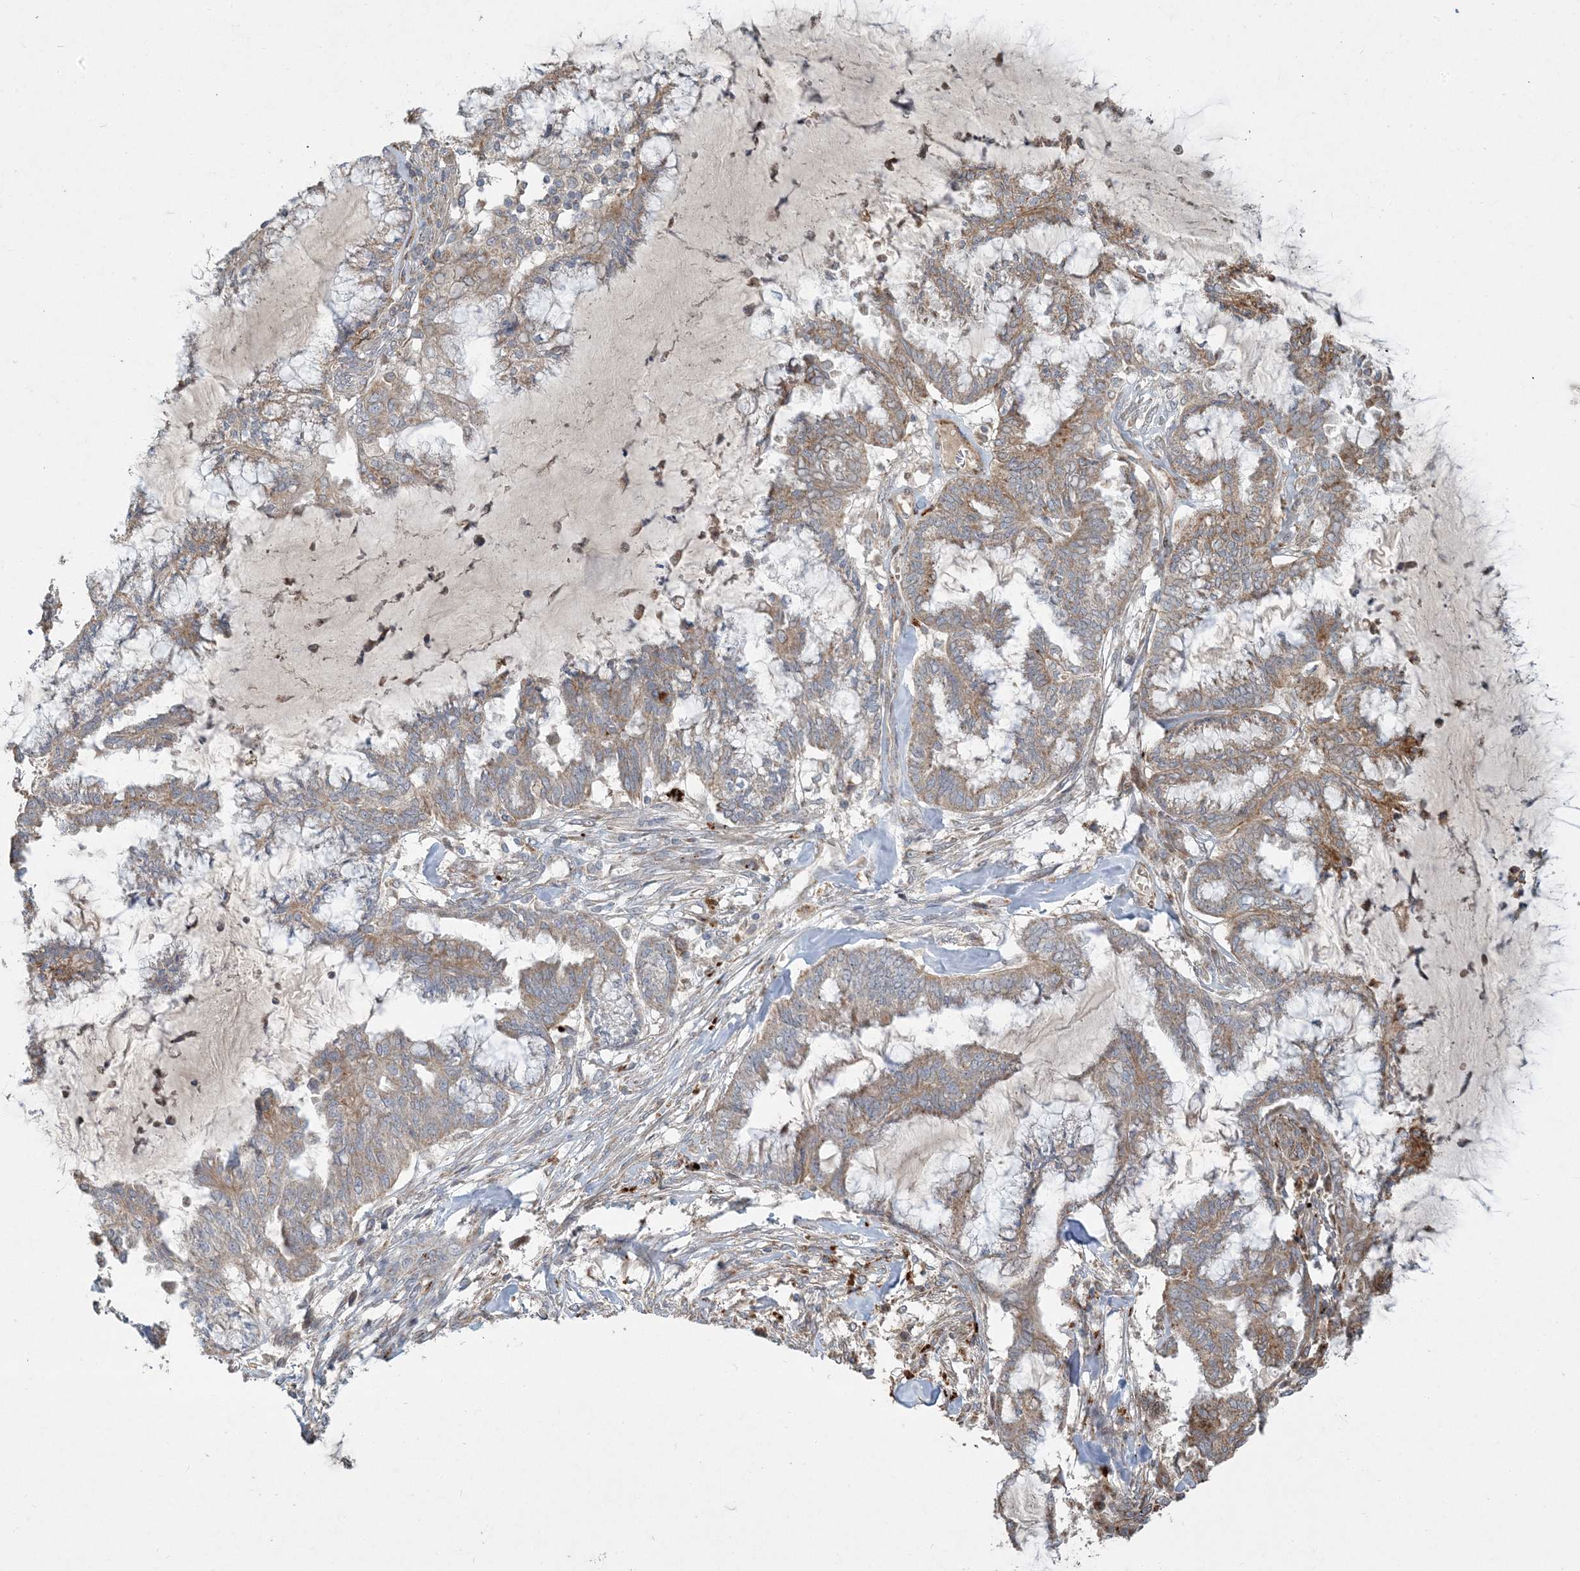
{"staining": {"intensity": "moderate", "quantity": ">75%", "location": "cytoplasmic/membranous"}, "tissue": "endometrial cancer", "cell_type": "Tumor cells", "image_type": "cancer", "snomed": [{"axis": "morphology", "description": "Adenocarcinoma, NOS"}, {"axis": "topography", "description": "Endometrium"}], "caption": "Human adenocarcinoma (endometrial) stained with a brown dye exhibits moderate cytoplasmic/membranous positive staining in approximately >75% of tumor cells.", "gene": "LTN1", "patient": {"sex": "female", "age": 86}}